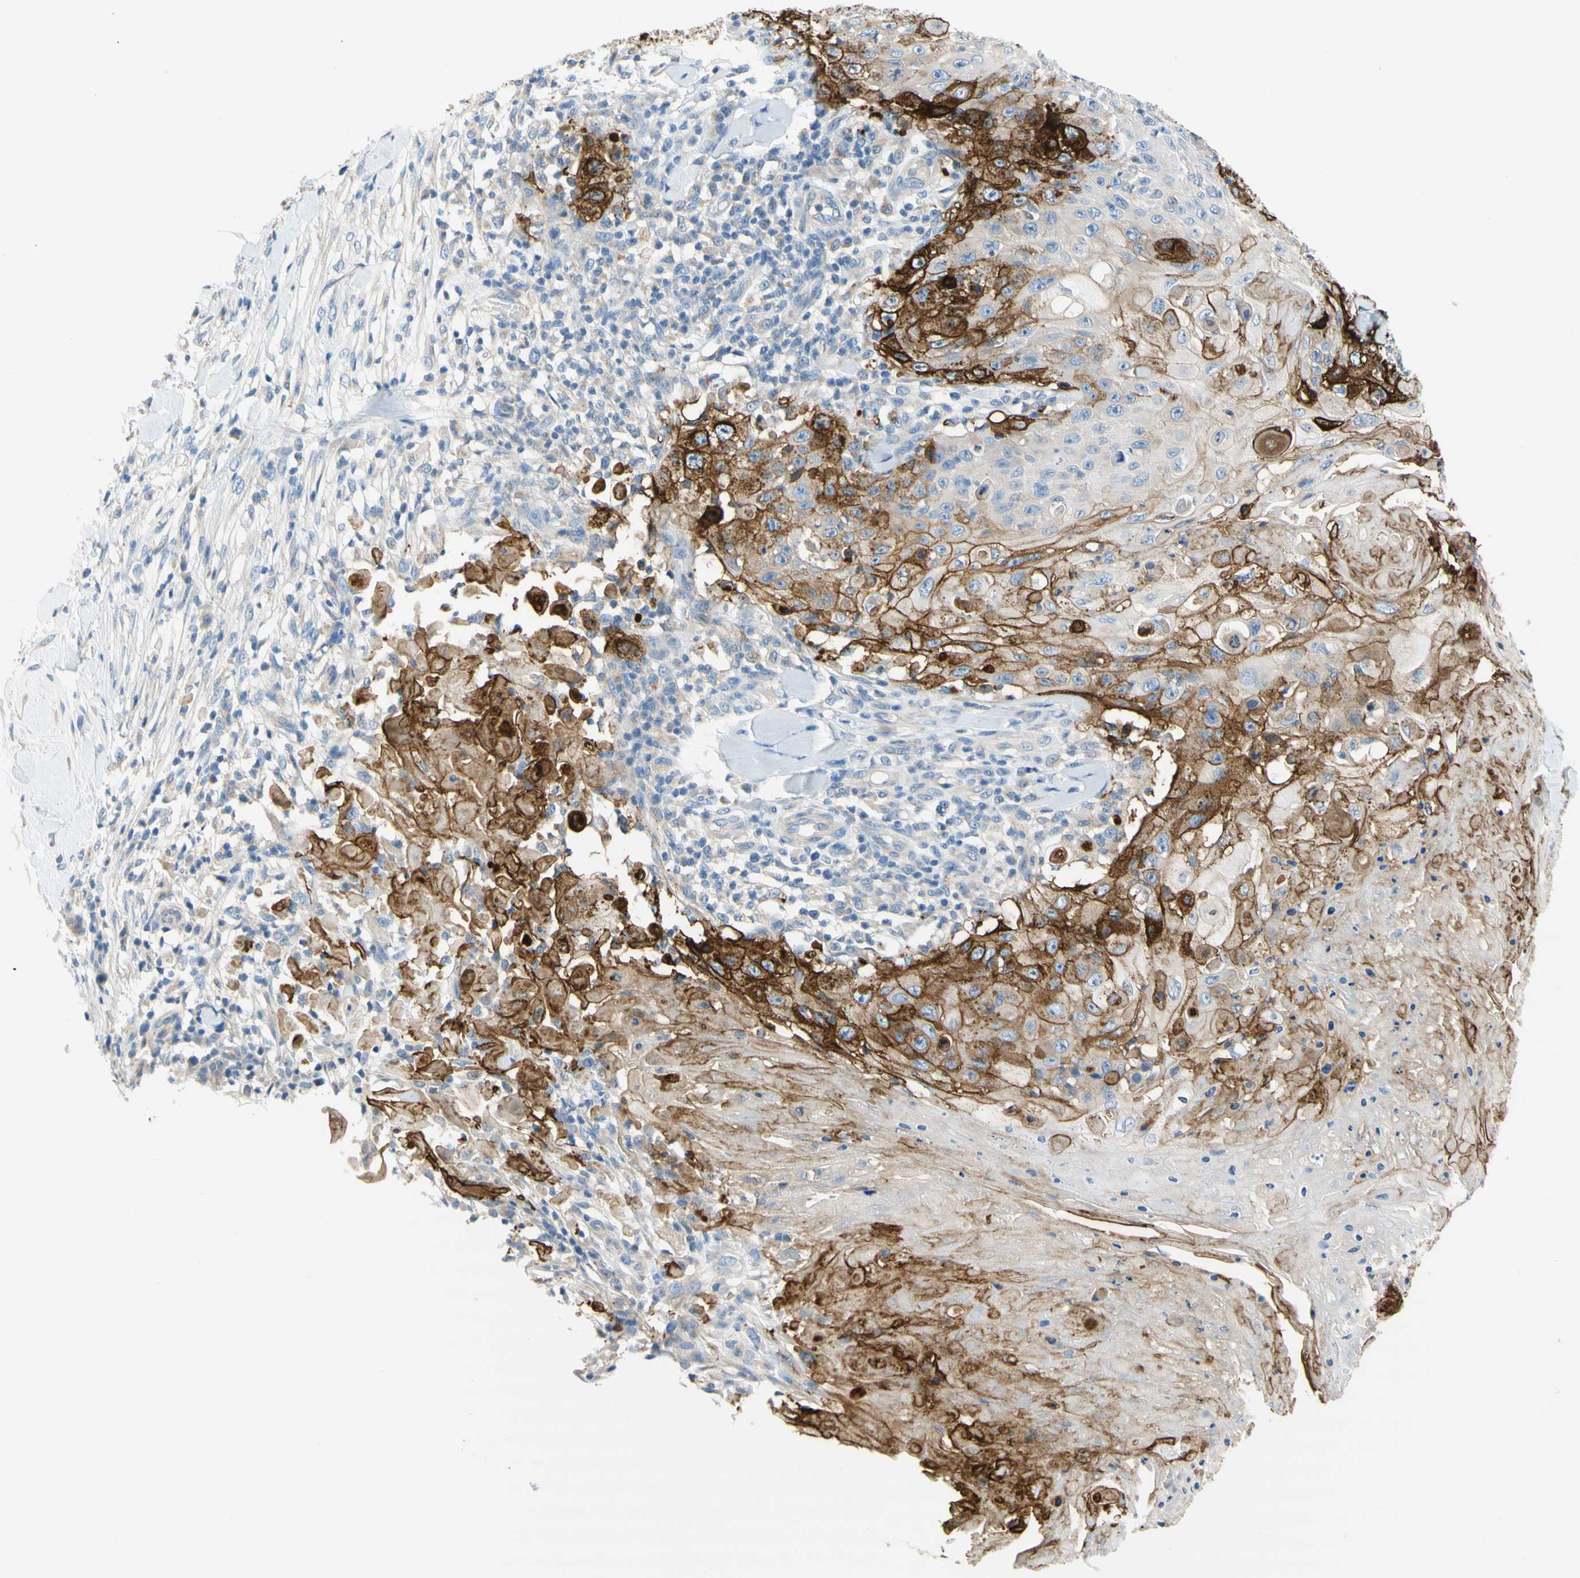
{"staining": {"intensity": "strong", "quantity": "25%-75%", "location": "cytoplasmic/membranous"}, "tissue": "skin cancer", "cell_type": "Tumor cells", "image_type": "cancer", "snomed": [{"axis": "morphology", "description": "Squamous cell carcinoma, NOS"}, {"axis": "topography", "description": "Skin"}], "caption": "Squamous cell carcinoma (skin) stained for a protein reveals strong cytoplasmic/membranous positivity in tumor cells.", "gene": "F3", "patient": {"sex": "male", "age": 86}}